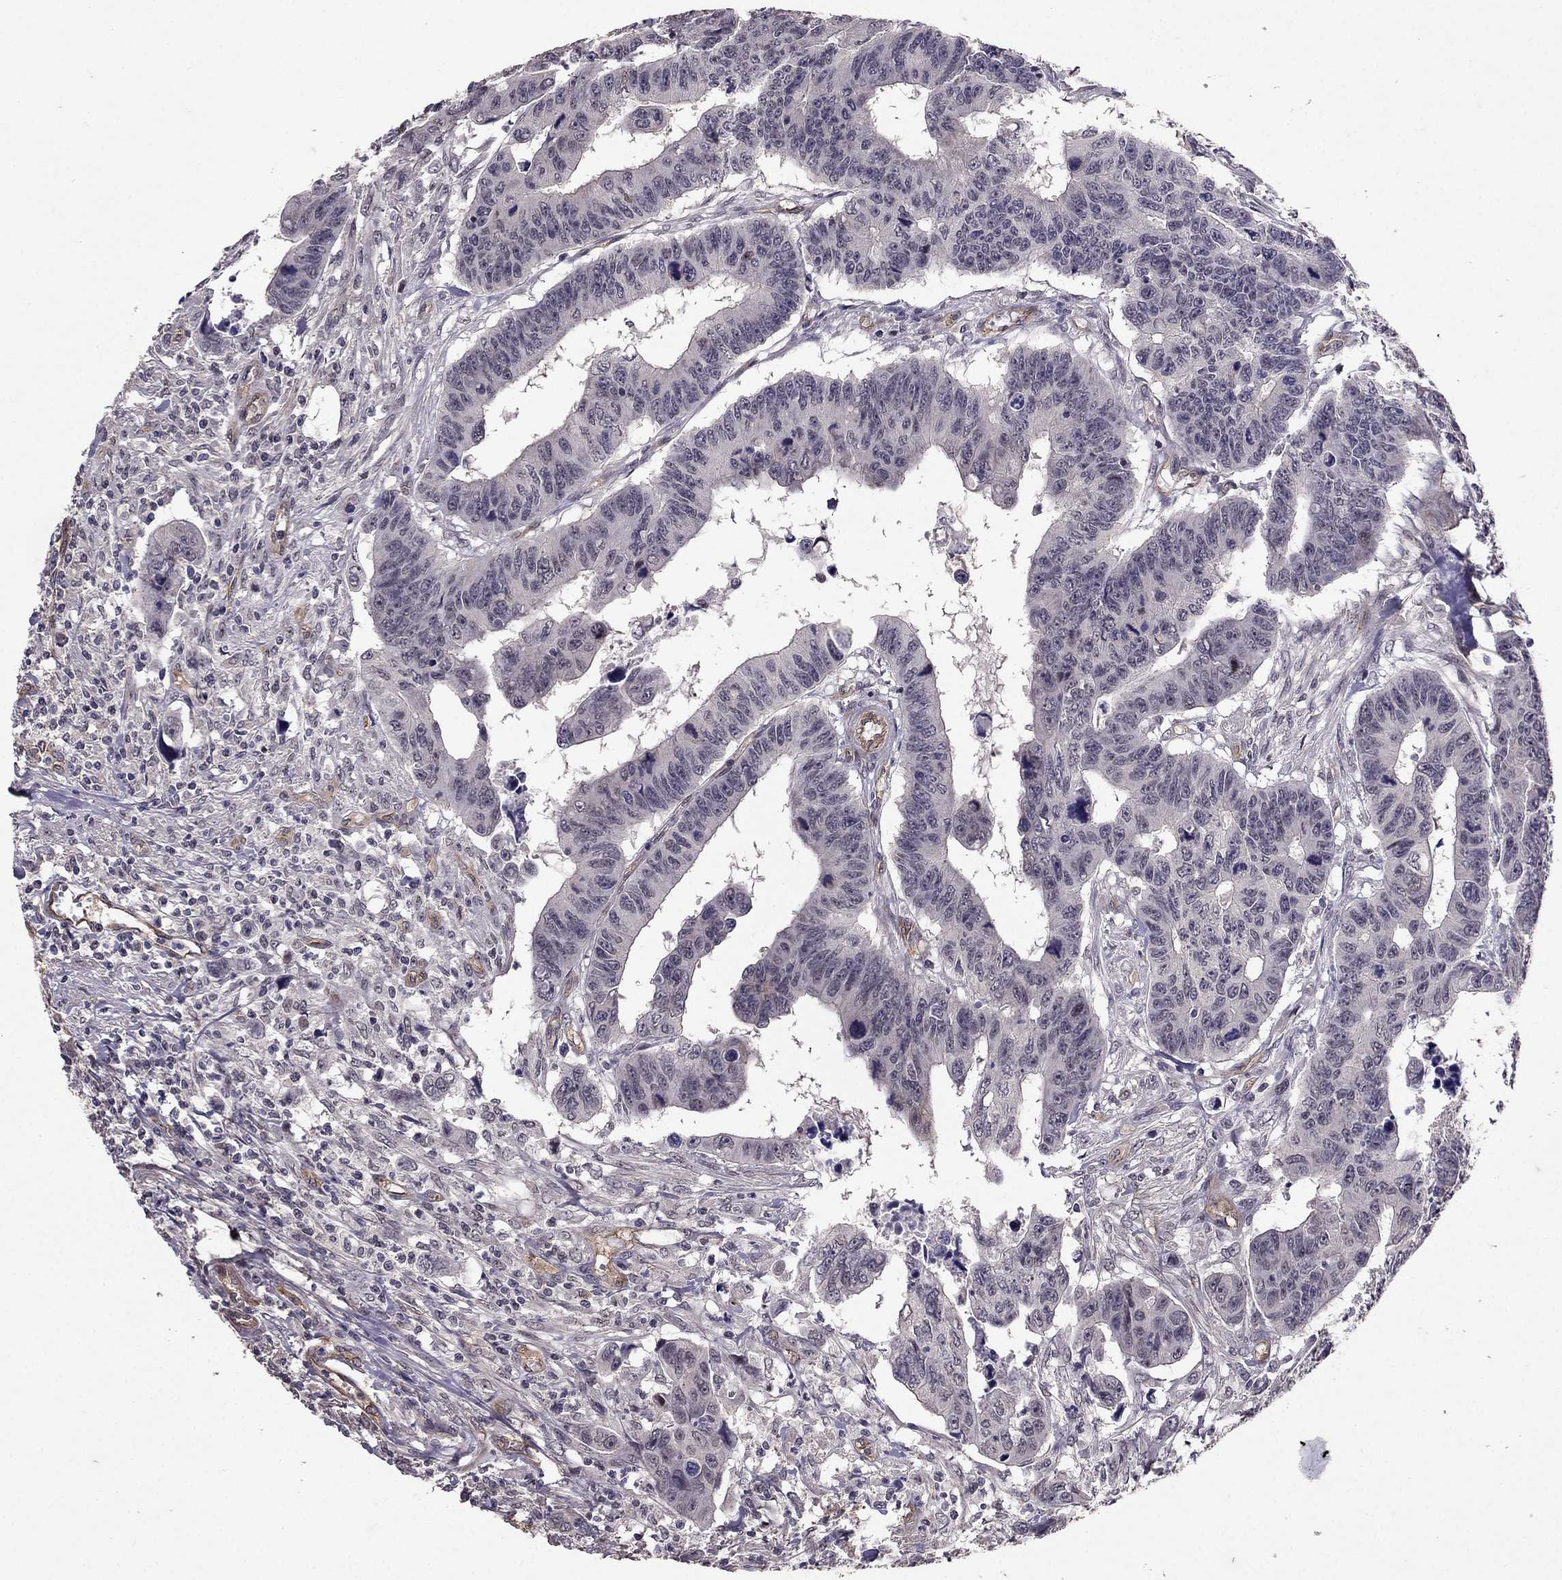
{"staining": {"intensity": "negative", "quantity": "none", "location": "none"}, "tissue": "colorectal cancer", "cell_type": "Tumor cells", "image_type": "cancer", "snomed": [{"axis": "morphology", "description": "Adenocarcinoma, NOS"}, {"axis": "topography", "description": "Rectum"}], "caption": "High magnification brightfield microscopy of colorectal cancer stained with DAB (3,3'-diaminobenzidine) (brown) and counterstained with hematoxylin (blue): tumor cells show no significant expression.", "gene": "RASIP1", "patient": {"sex": "female", "age": 85}}